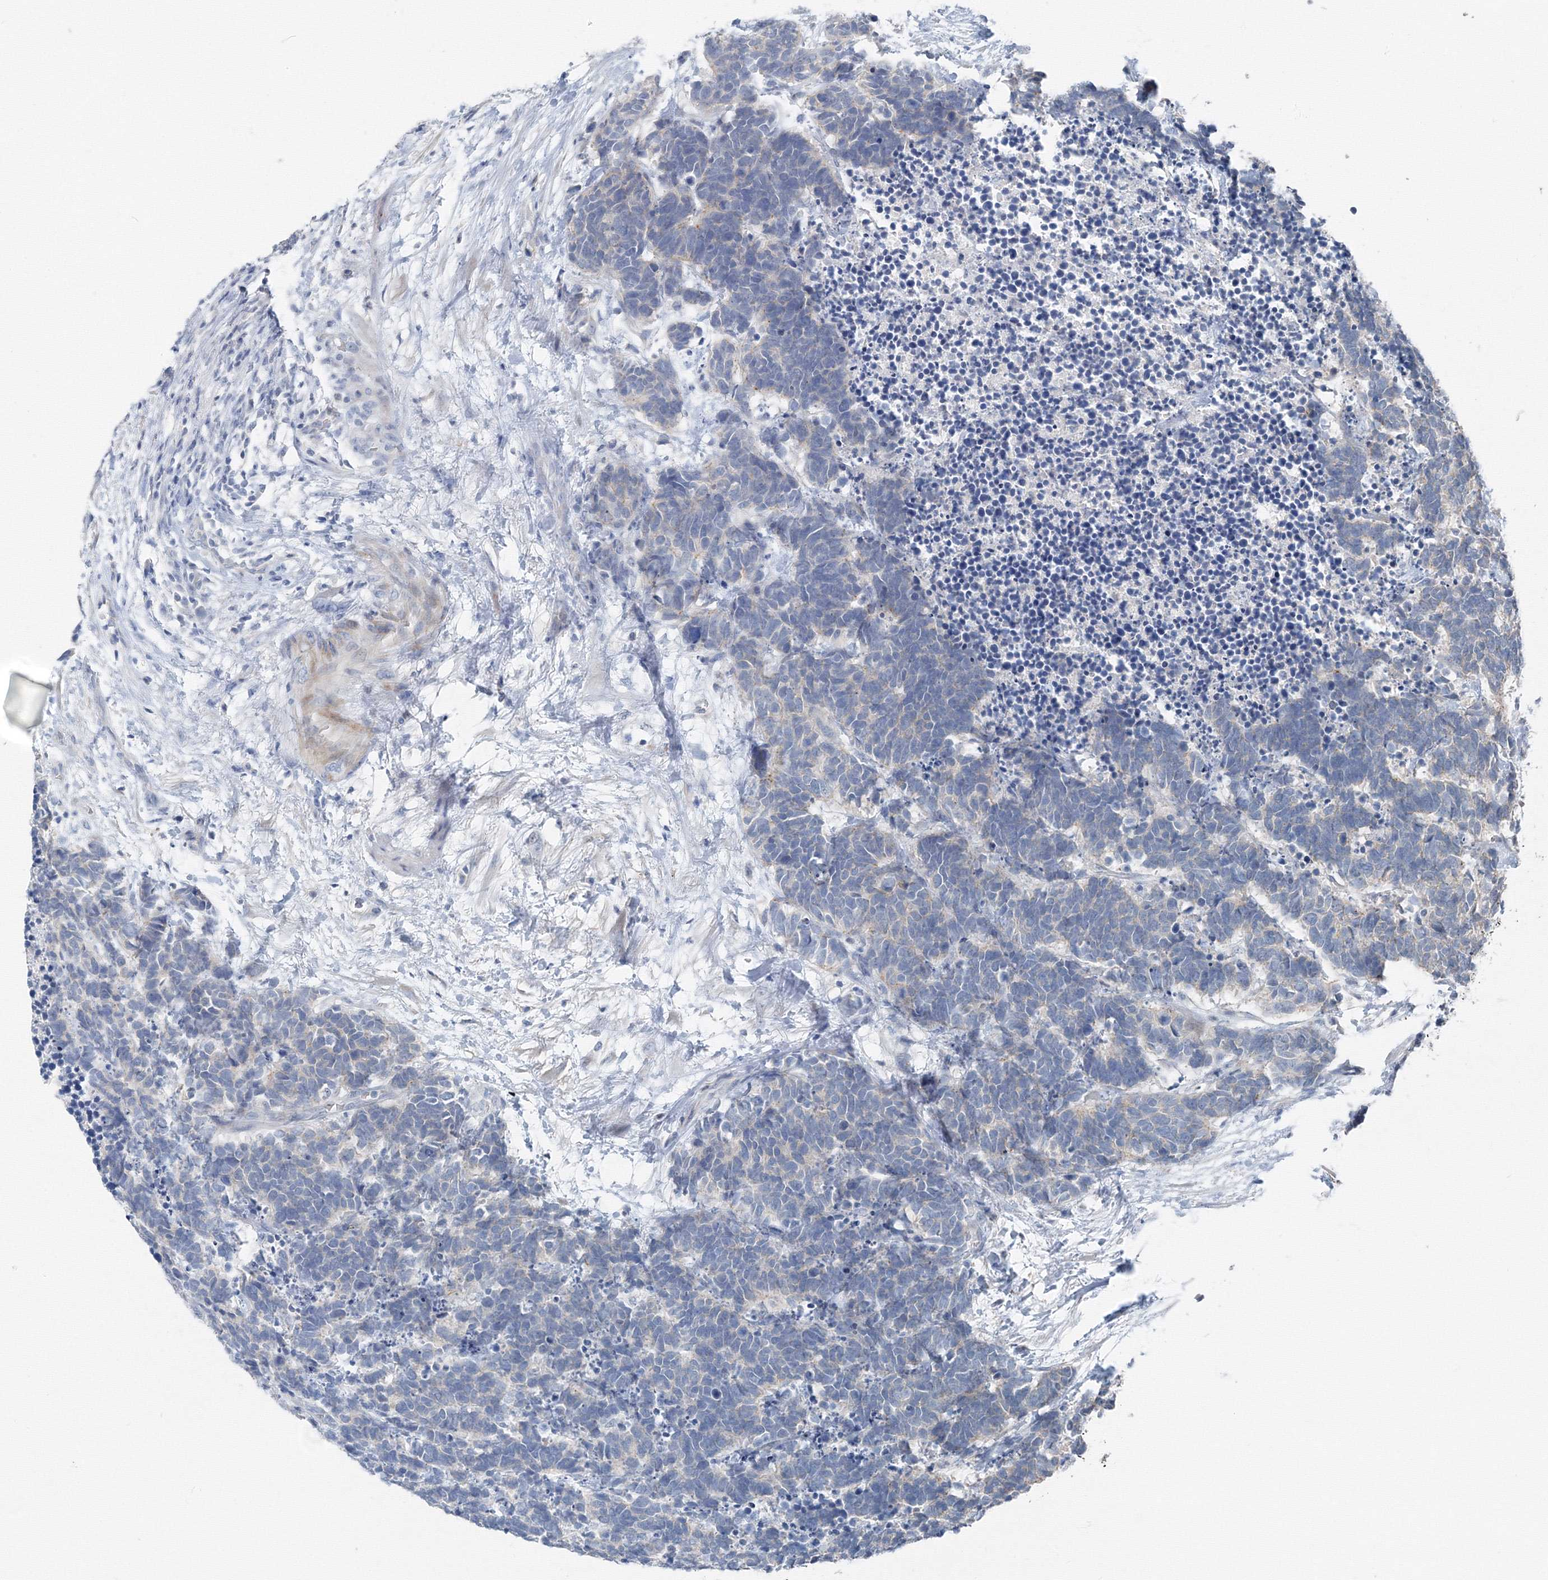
{"staining": {"intensity": "negative", "quantity": "none", "location": "none"}, "tissue": "carcinoid", "cell_type": "Tumor cells", "image_type": "cancer", "snomed": [{"axis": "morphology", "description": "Carcinoma, NOS"}, {"axis": "morphology", "description": "Carcinoid, malignant, NOS"}, {"axis": "topography", "description": "Urinary bladder"}], "caption": "IHC histopathology image of neoplastic tissue: human carcinoid stained with DAB shows no significant protein positivity in tumor cells.", "gene": "AASDH", "patient": {"sex": "male", "age": 57}}